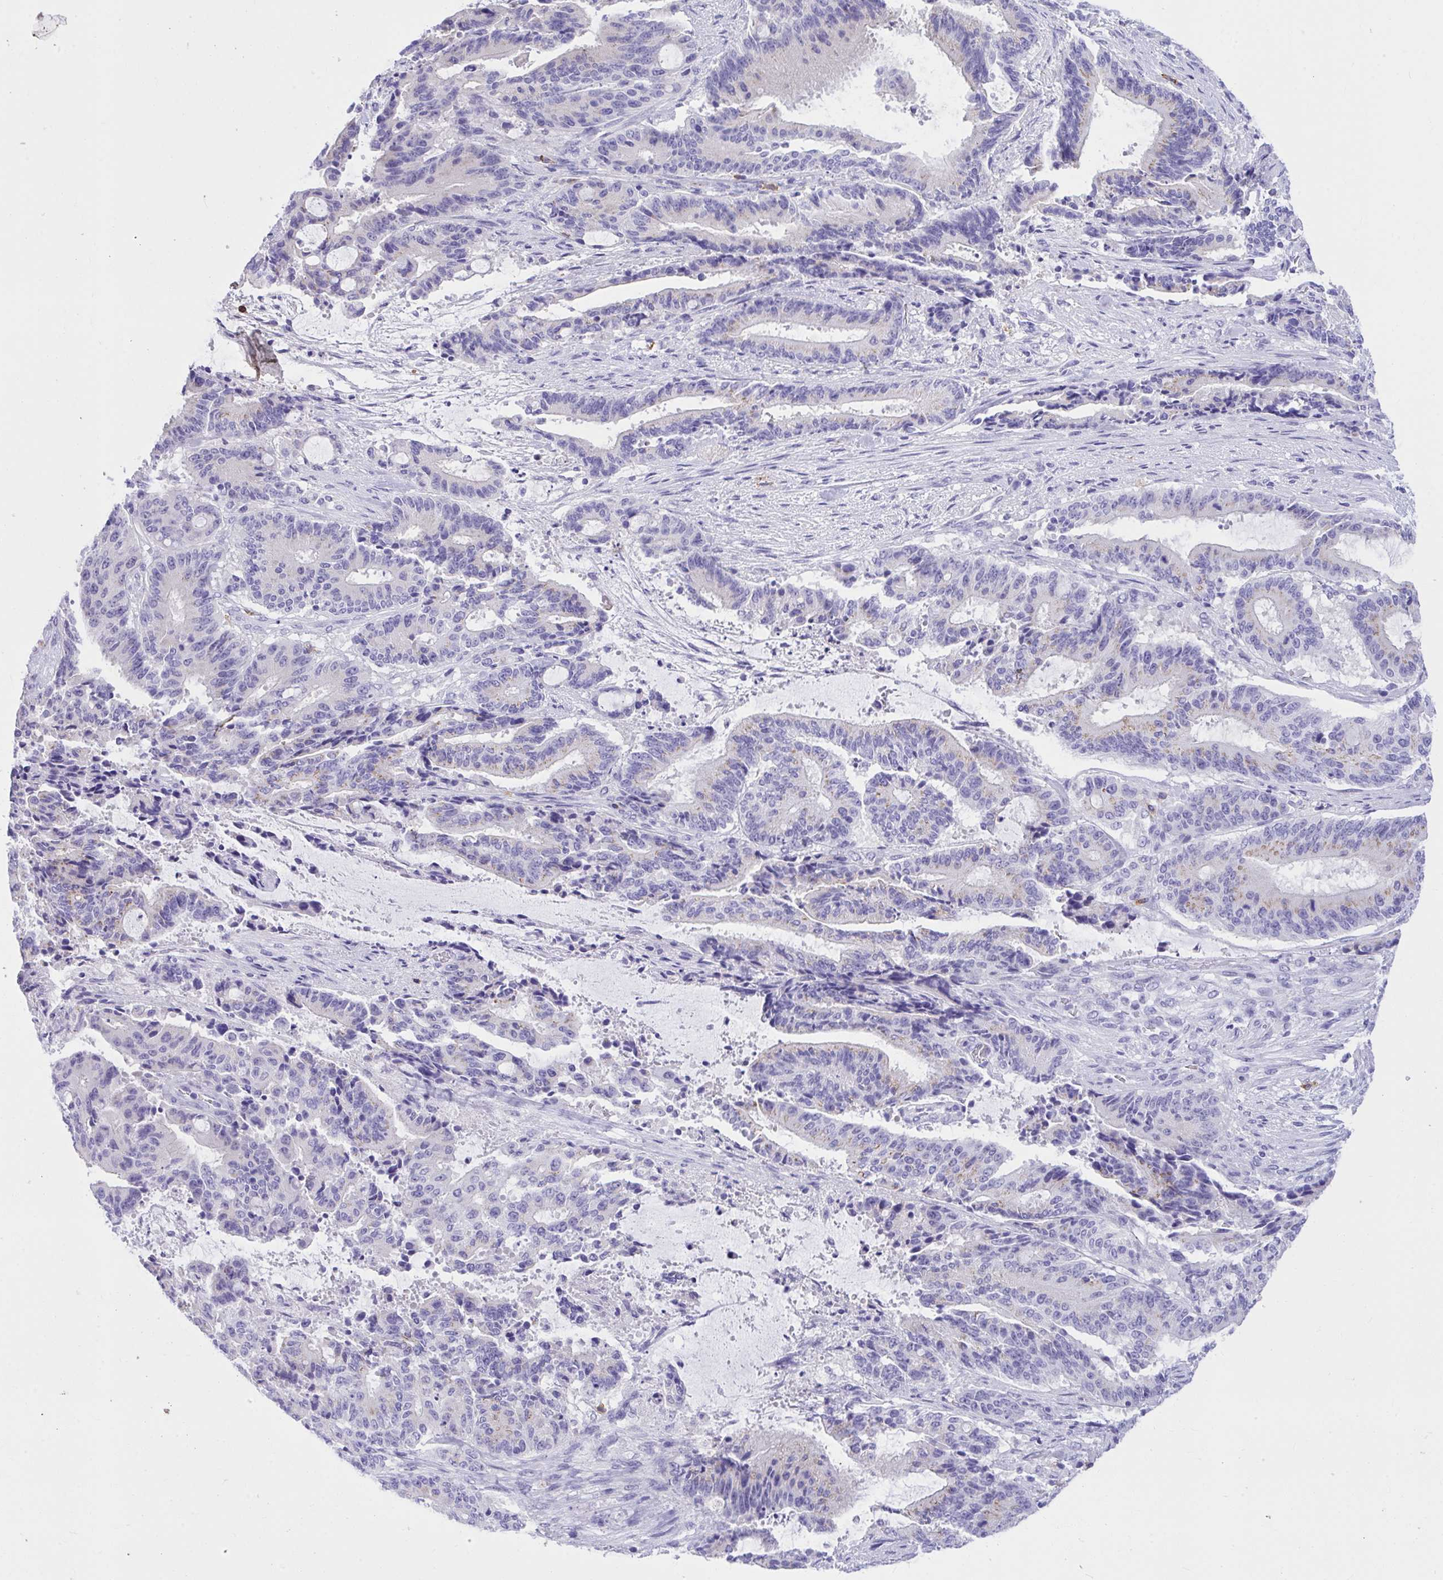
{"staining": {"intensity": "weak", "quantity": "<25%", "location": "cytoplasmic/membranous"}, "tissue": "liver cancer", "cell_type": "Tumor cells", "image_type": "cancer", "snomed": [{"axis": "morphology", "description": "Normal tissue, NOS"}, {"axis": "morphology", "description": "Cholangiocarcinoma"}, {"axis": "topography", "description": "Liver"}, {"axis": "topography", "description": "Peripheral nerve tissue"}], "caption": "Tumor cells show no significant staining in cholangiocarcinoma (liver).", "gene": "PSD", "patient": {"sex": "female", "age": 73}}